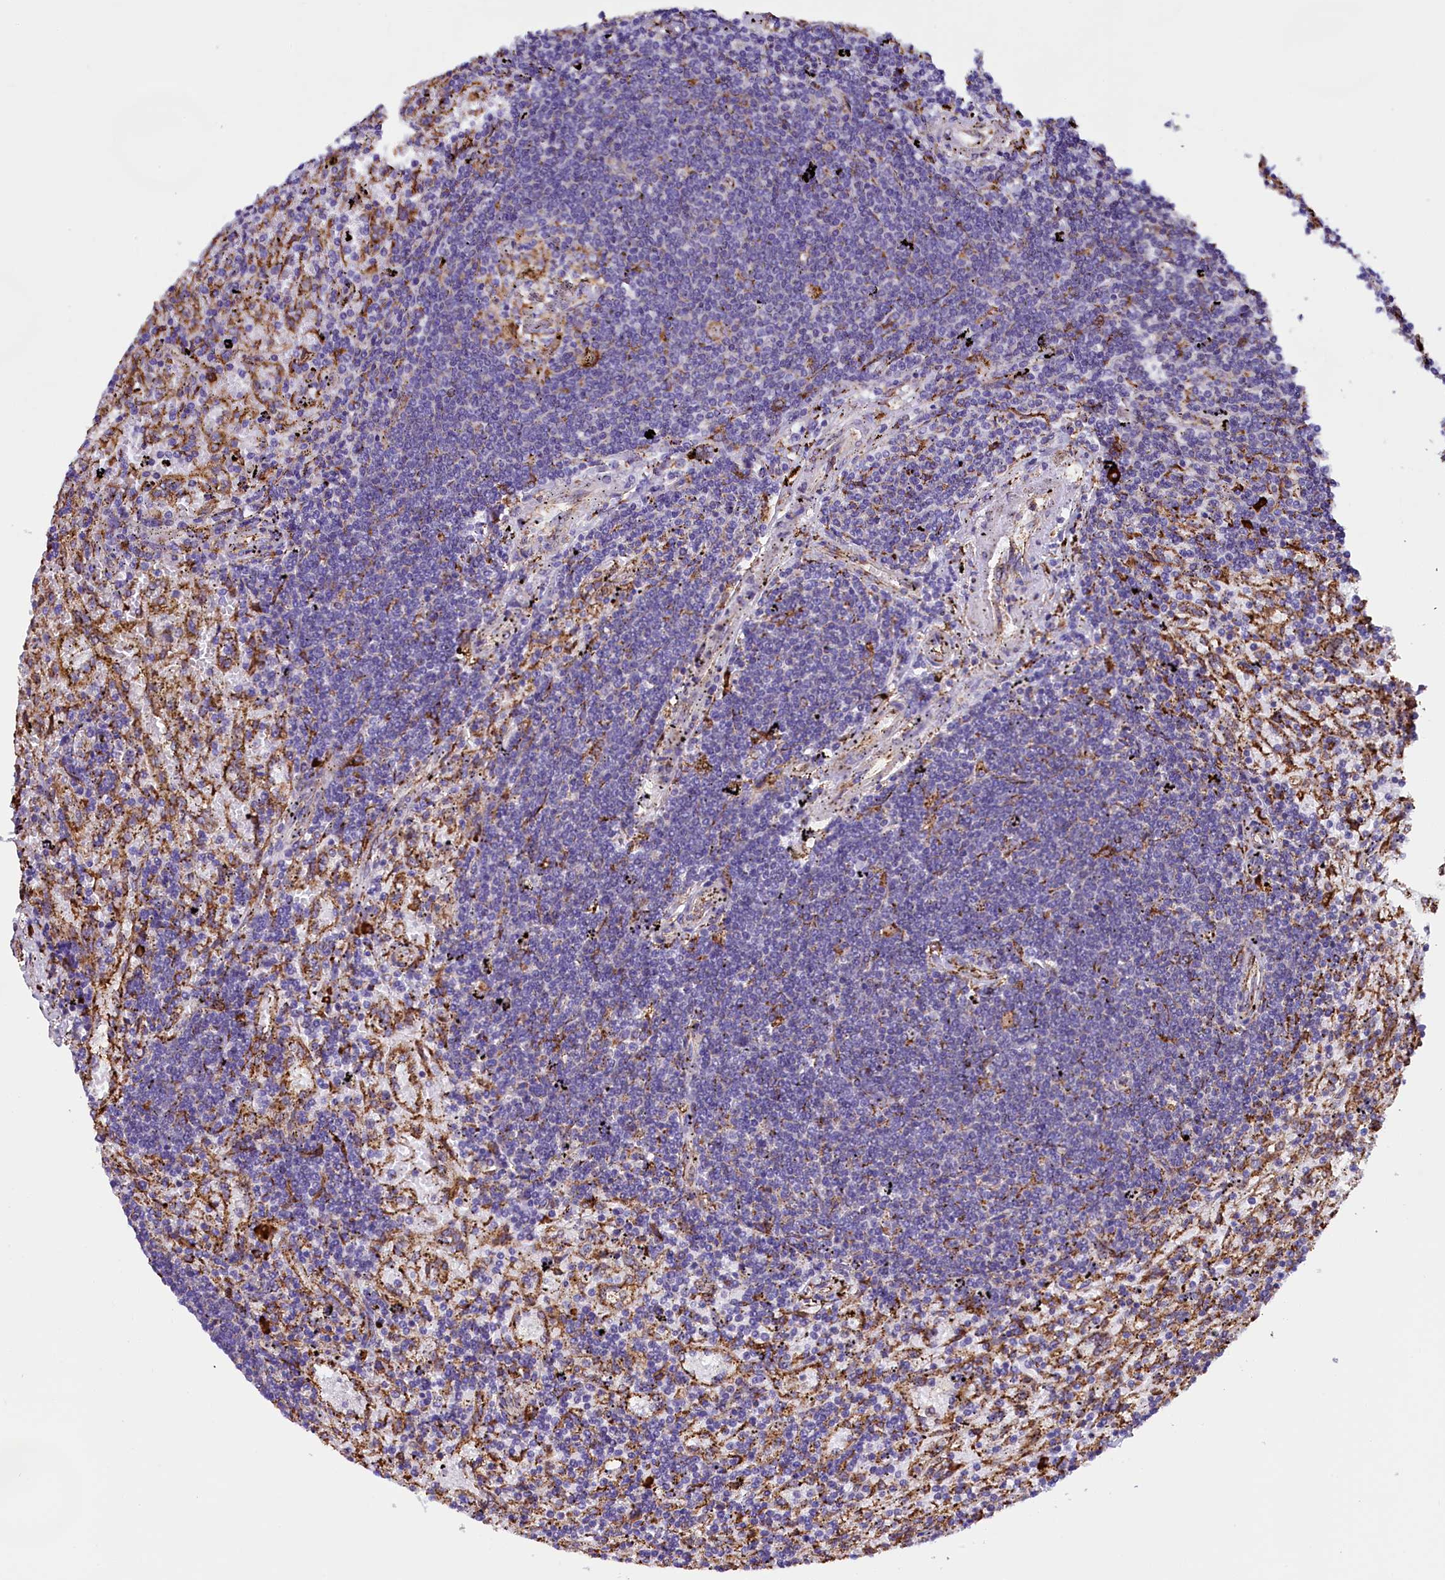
{"staining": {"intensity": "negative", "quantity": "none", "location": "none"}, "tissue": "lymphoma", "cell_type": "Tumor cells", "image_type": "cancer", "snomed": [{"axis": "morphology", "description": "Malignant lymphoma, non-Hodgkin's type, Low grade"}, {"axis": "topography", "description": "Spleen"}], "caption": "This micrograph is of low-grade malignant lymphoma, non-Hodgkin's type stained with immunohistochemistry to label a protein in brown with the nuclei are counter-stained blue. There is no staining in tumor cells.", "gene": "CAPS2", "patient": {"sex": "male", "age": 76}}